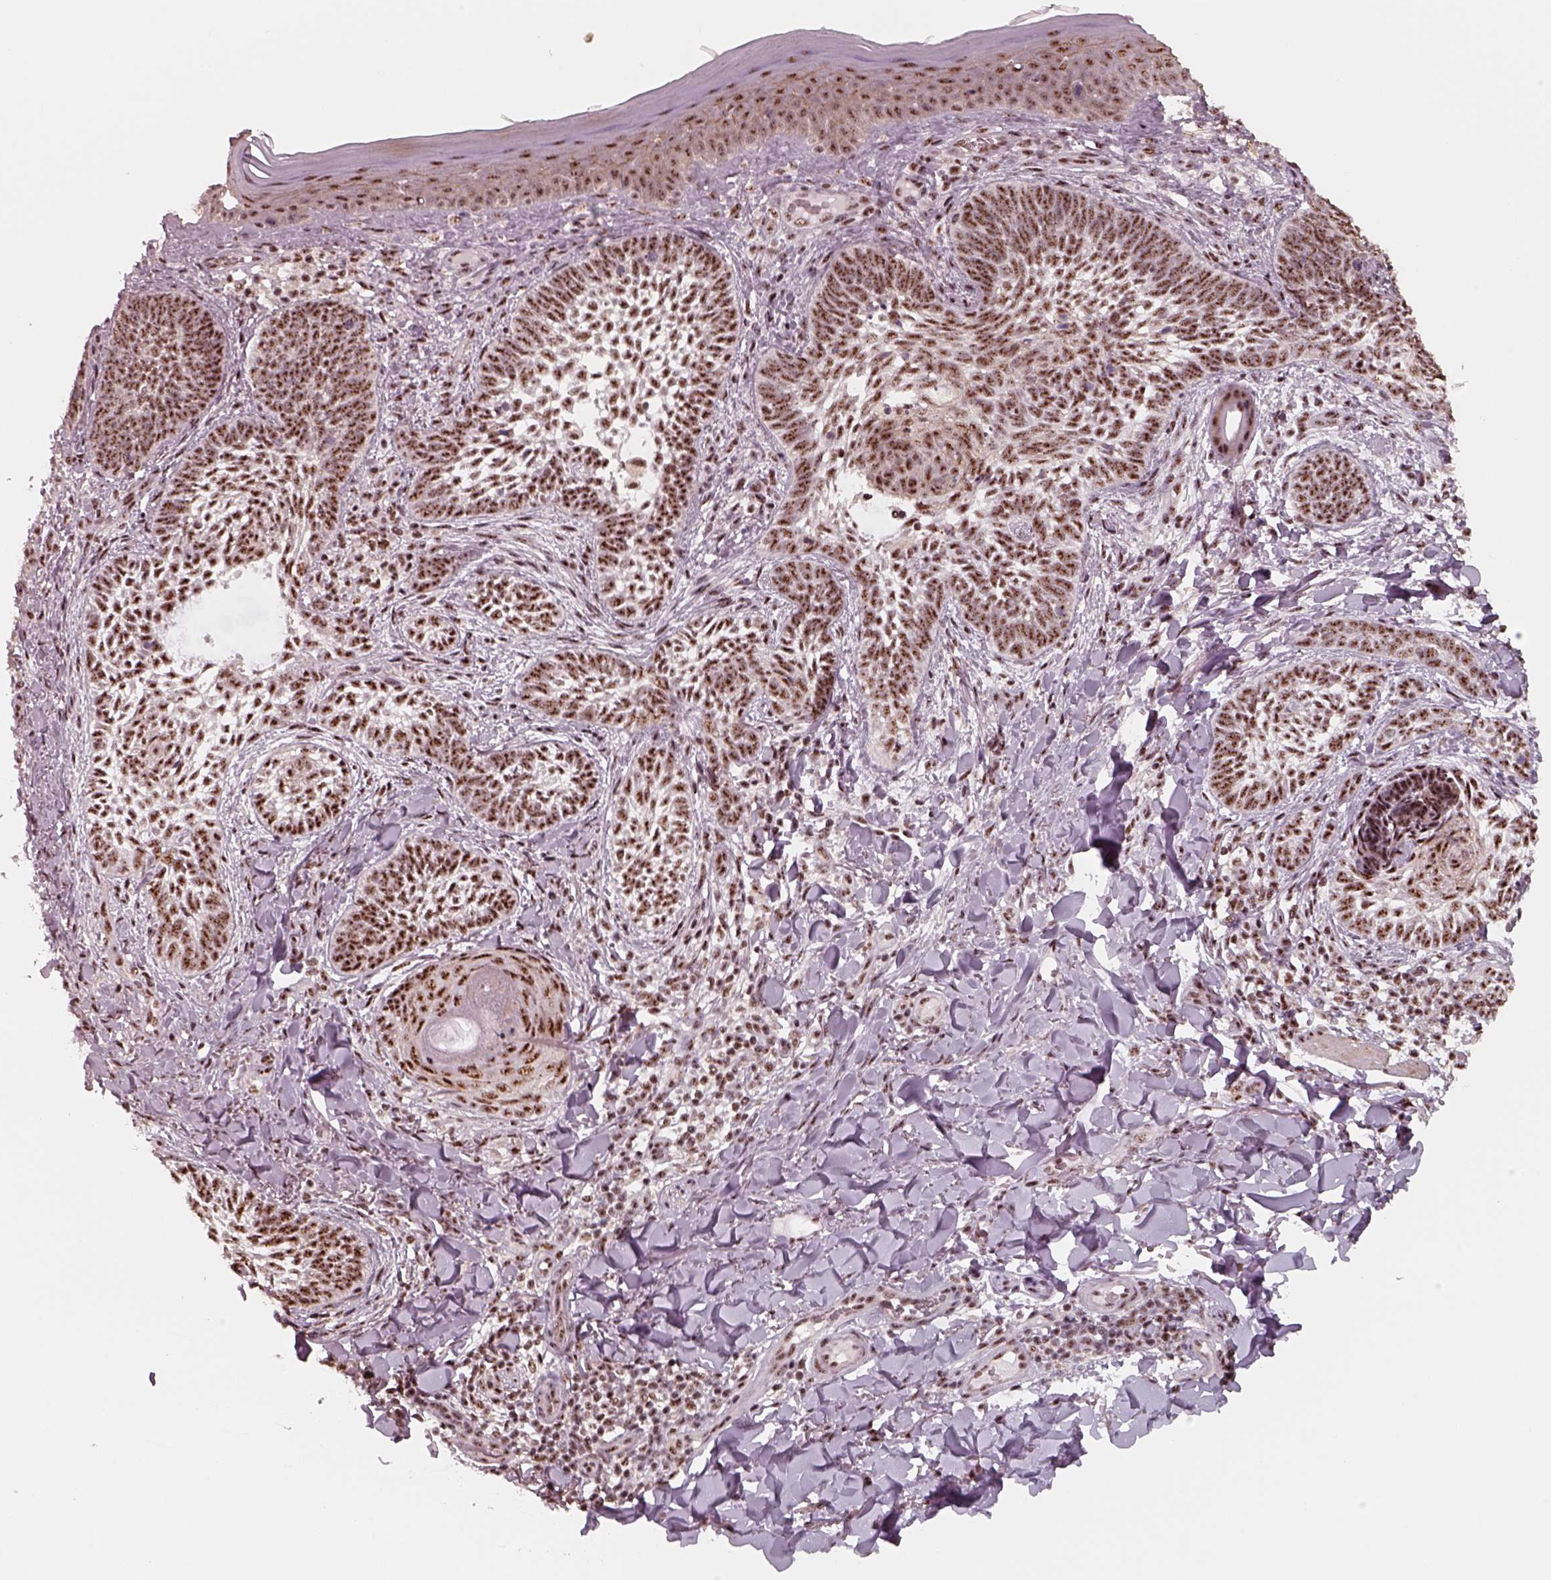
{"staining": {"intensity": "strong", "quantity": ">75%", "location": "nuclear"}, "tissue": "skin cancer", "cell_type": "Tumor cells", "image_type": "cancer", "snomed": [{"axis": "morphology", "description": "Normal tissue, NOS"}, {"axis": "morphology", "description": "Basal cell carcinoma"}, {"axis": "topography", "description": "Skin"}], "caption": "Strong nuclear protein positivity is appreciated in about >75% of tumor cells in skin cancer. The protein is stained brown, and the nuclei are stained in blue (DAB (3,3'-diaminobenzidine) IHC with brightfield microscopy, high magnification).", "gene": "ATXN7L3", "patient": {"sex": "male", "age": 46}}